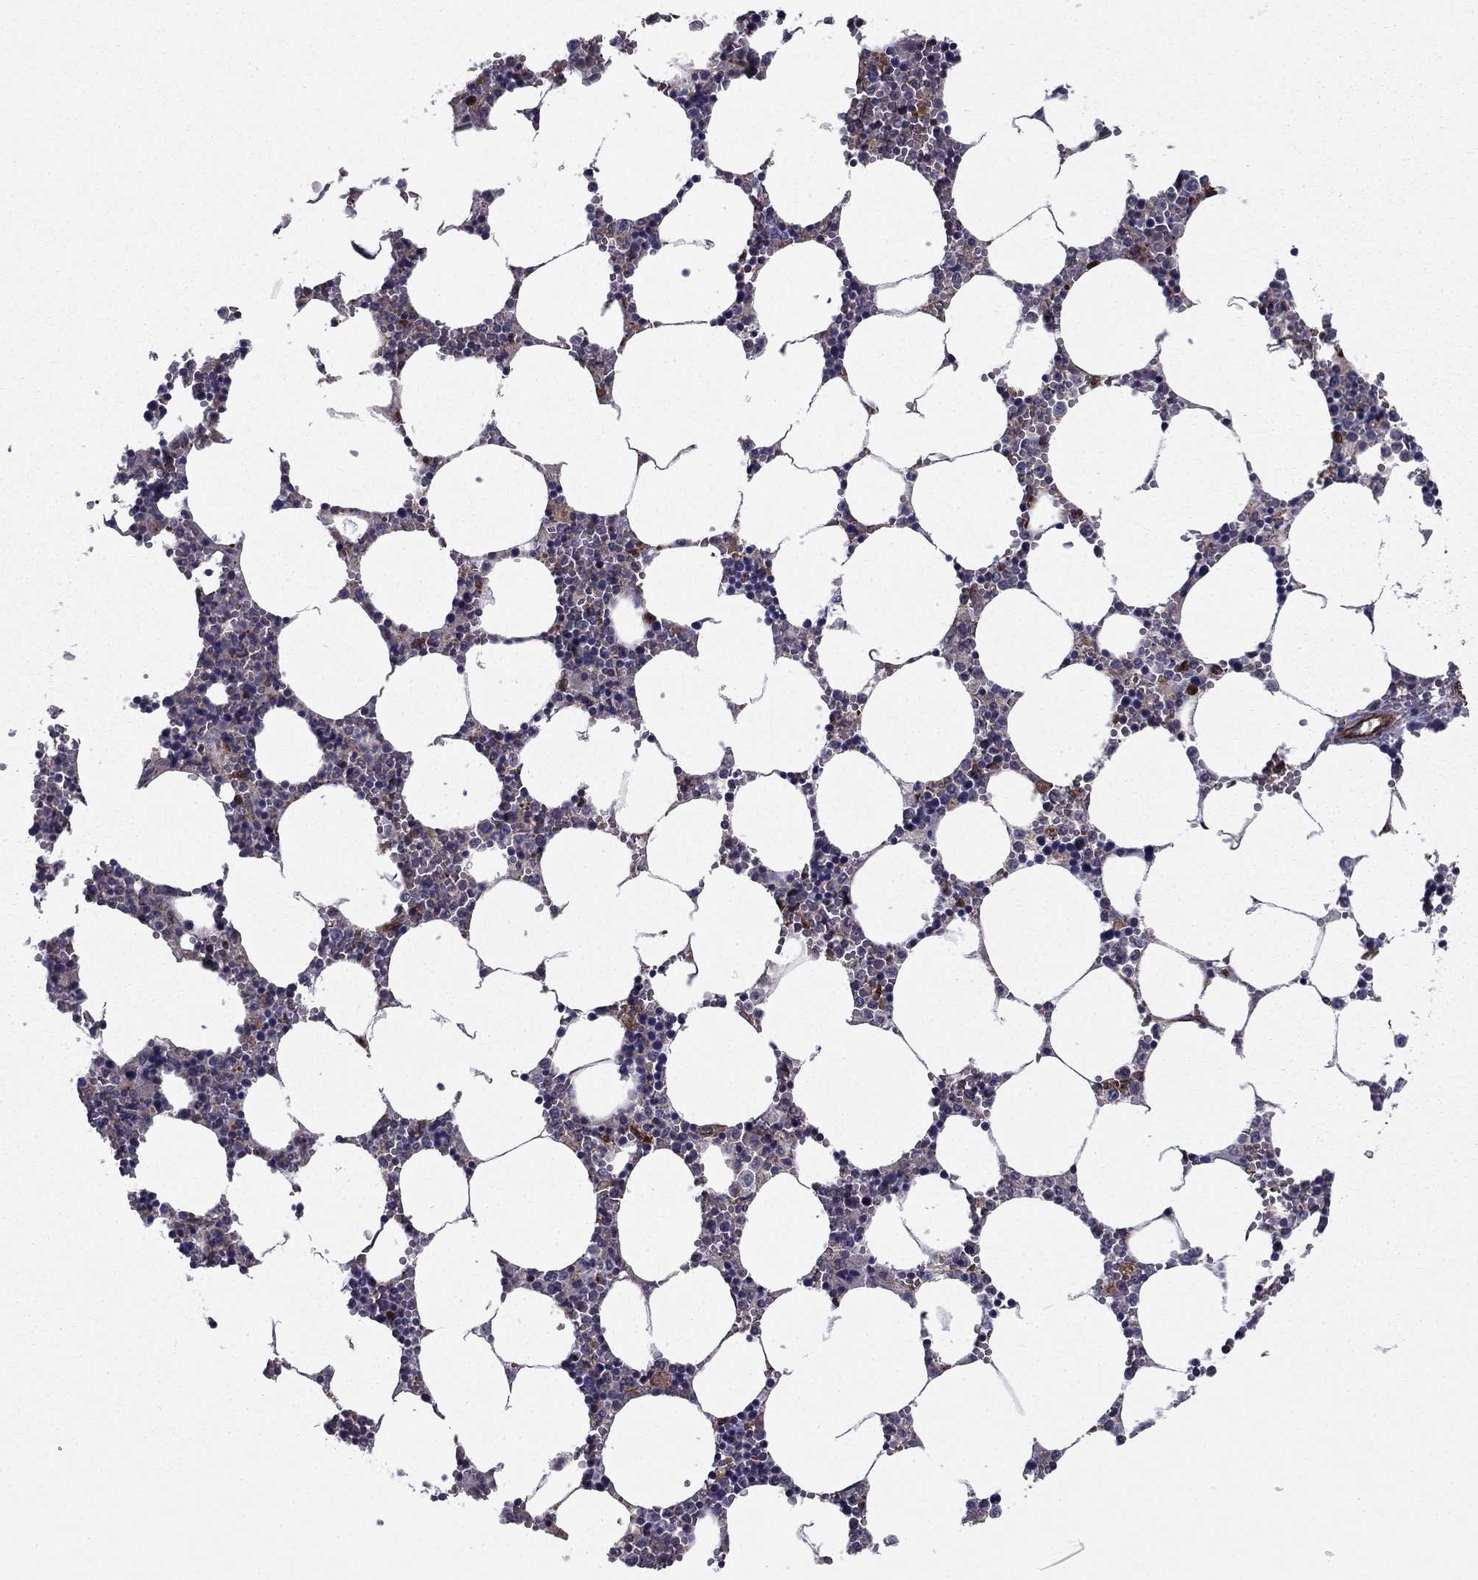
{"staining": {"intensity": "moderate", "quantity": "<25%", "location": "cytoplasmic/membranous"}, "tissue": "bone marrow", "cell_type": "Hematopoietic cells", "image_type": "normal", "snomed": [{"axis": "morphology", "description": "Normal tissue, NOS"}, {"axis": "topography", "description": "Bone marrow"}], "caption": "Protein expression analysis of benign bone marrow shows moderate cytoplasmic/membranous expression in about <25% of hematopoietic cells. (IHC, brightfield microscopy, high magnification).", "gene": "SHMT1", "patient": {"sex": "female", "age": 64}}